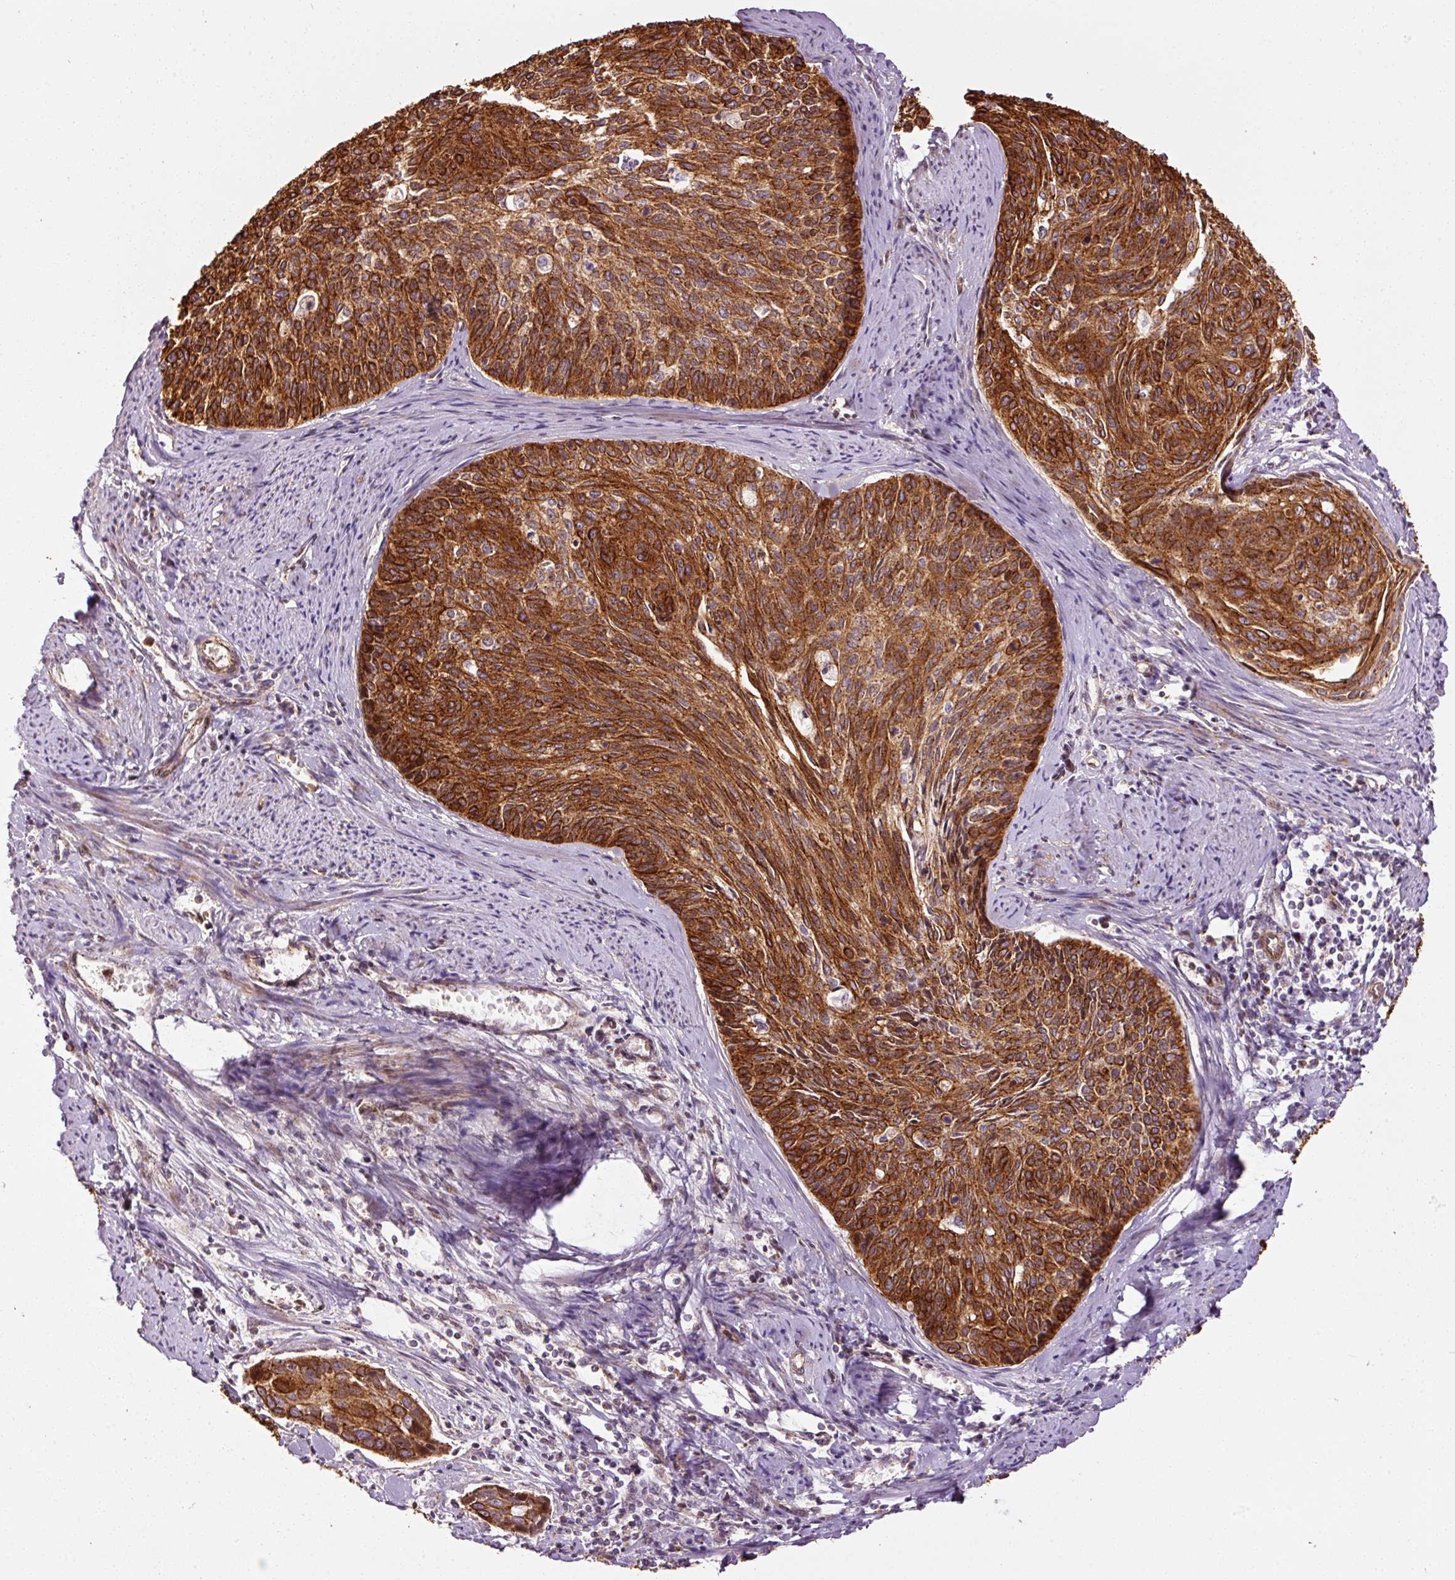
{"staining": {"intensity": "strong", "quantity": ">75%", "location": "cytoplasmic/membranous"}, "tissue": "cervical cancer", "cell_type": "Tumor cells", "image_type": "cancer", "snomed": [{"axis": "morphology", "description": "Squamous cell carcinoma, NOS"}, {"axis": "topography", "description": "Cervix"}], "caption": "This photomicrograph reveals IHC staining of squamous cell carcinoma (cervical), with high strong cytoplasmic/membranous positivity in about >75% of tumor cells.", "gene": "ANKRD20A1", "patient": {"sex": "female", "age": 55}}